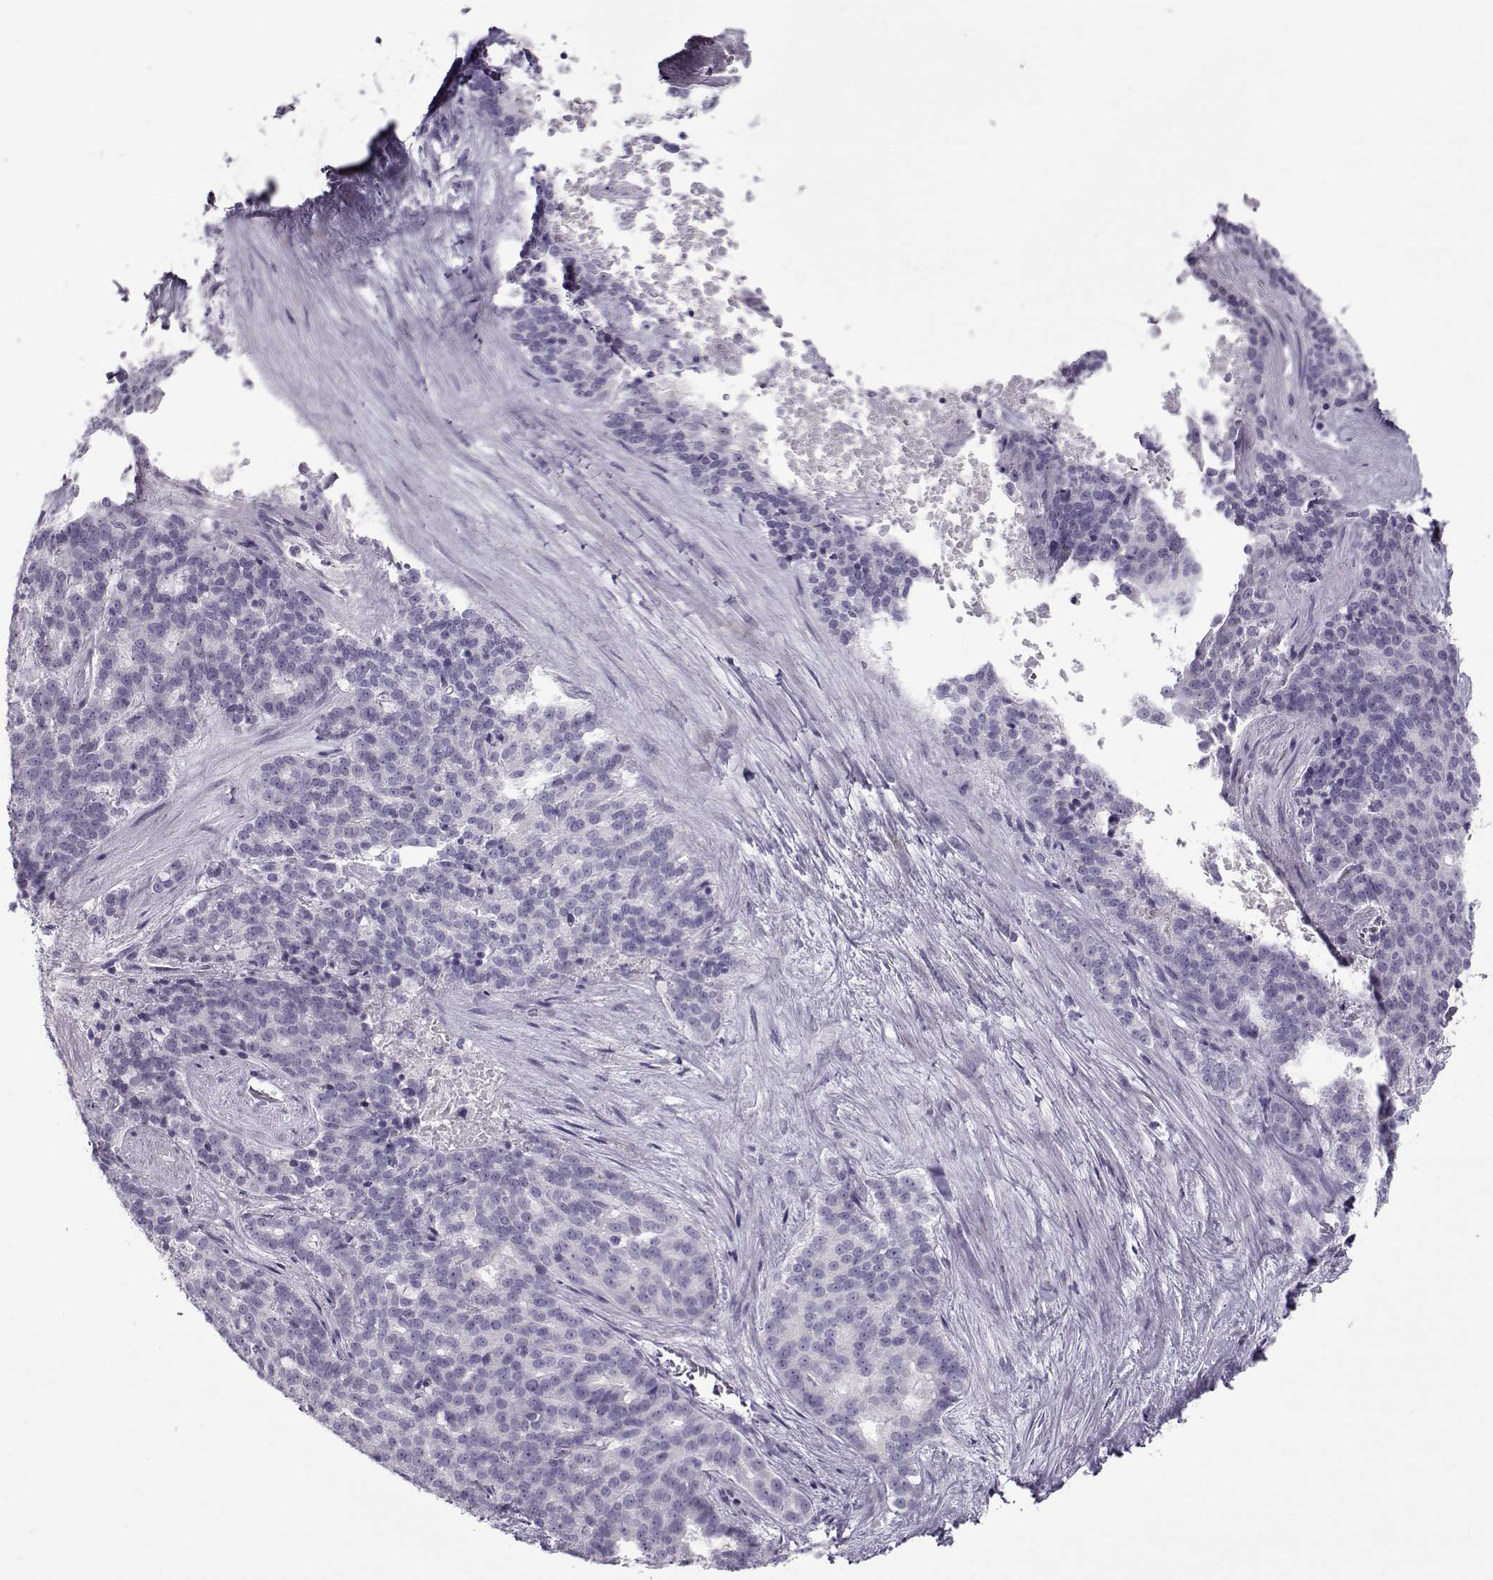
{"staining": {"intensity": "negative", "quantity": "none", "location": "none"}, "tissue": "liver cancer", "cell_type": "Tumor cells", "image_type": "cancer", "snomed": [{"axis": "morphology", "description": "Cholangiocarcinoma"}, {"axis": "topography", "description": "Liver"}], "caption": "Immunohistochemistry of liver cancer demonstrates no staining in tumor cells.", "gene": "GAGE2A", "patient": {"sex": "female", "age": 47}}